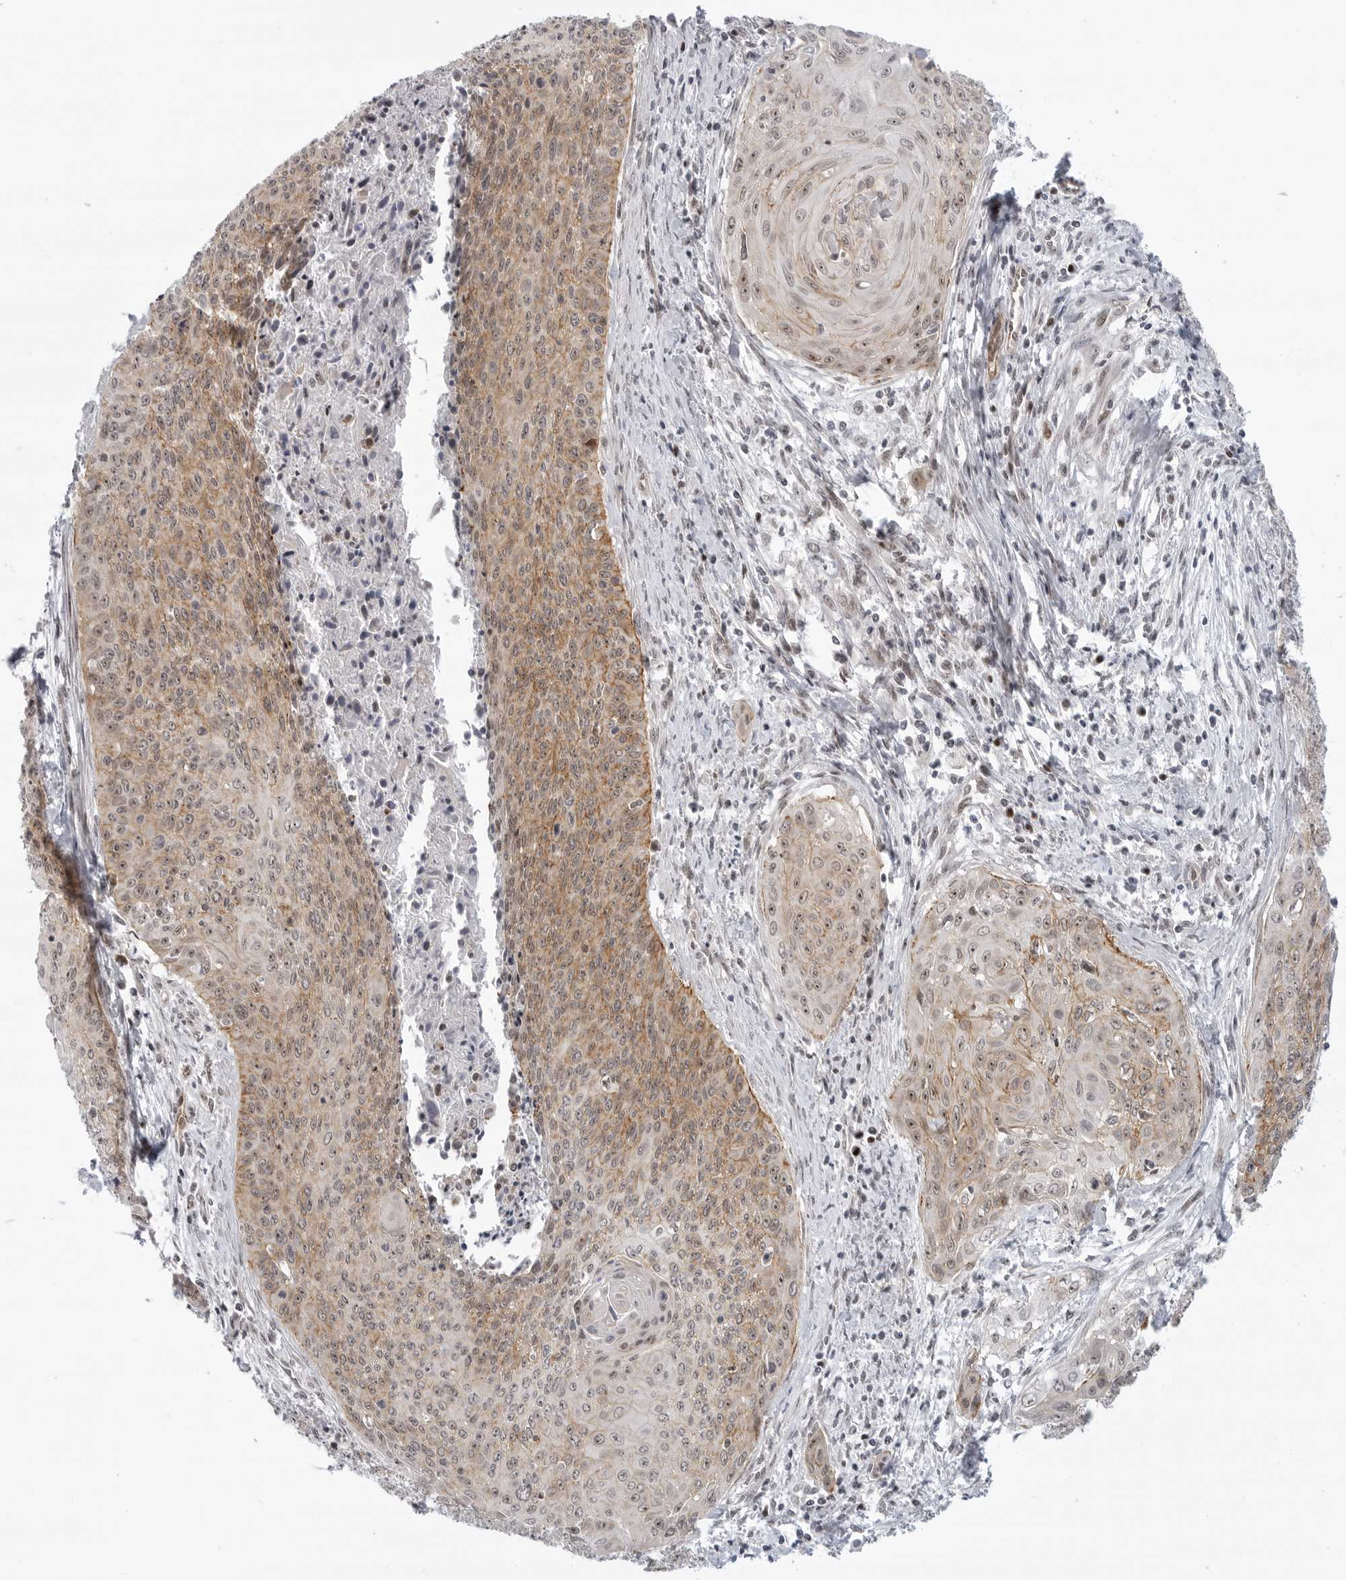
{"staining": {"intensity": "weak", "quantity": ">75%", "location": "cytoplasmic/membranous,nuclear"}, "tissue": "cervical cancer", "cell_type": "Tumor cells", "image_type": "cancer", "snomed": [{"axis": "morphology", "description": "Squamous cell carcinoma, NOS"}, {"axis": "topography", "description": "Cervix"}], "caption": "Cervical cancer (squamous cell carcinoma) stained for a protein (brown) reveals weak cytoplasmic/membranous and nuclear positive expression in approximately >75% of tumor cells.", "gene": "CEP295NL", "patient": {"sex": "female", "age": 55}}